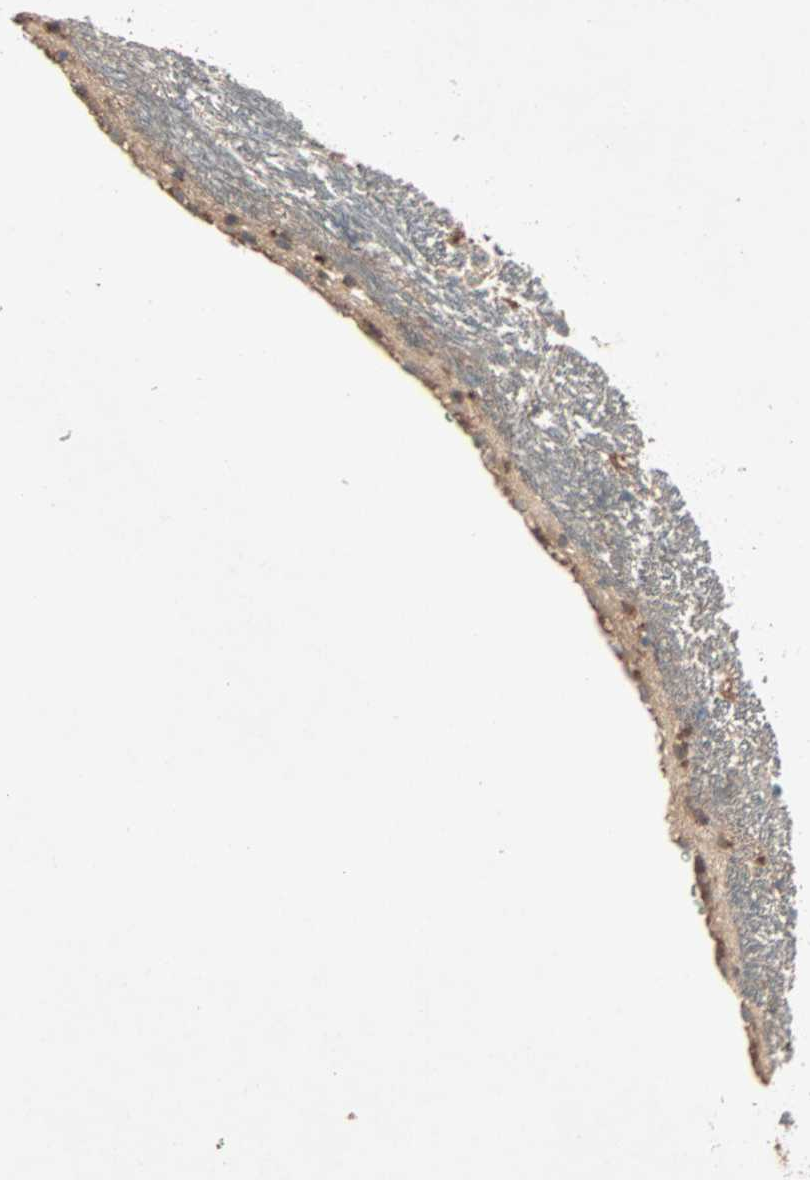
{"staining": {"intensity": "negative", "quantity": "none", "location": "none"}, "tissue": "hippocampus", "cell_type": "Glial cells", "image_type": "normal", "snomed": [{"axis": "morphology", "description": "Normal tissue, NOS"}, {"axis": "topography", "description": "Hippocampus"}], "caption": "High power microscopy photomicrograph of an immunohistochemistry image of normal hippocampus, revealing no significant staining in glial cells.", "gene": "SDSL", "patient": {"sex": "female", "age": 19}}